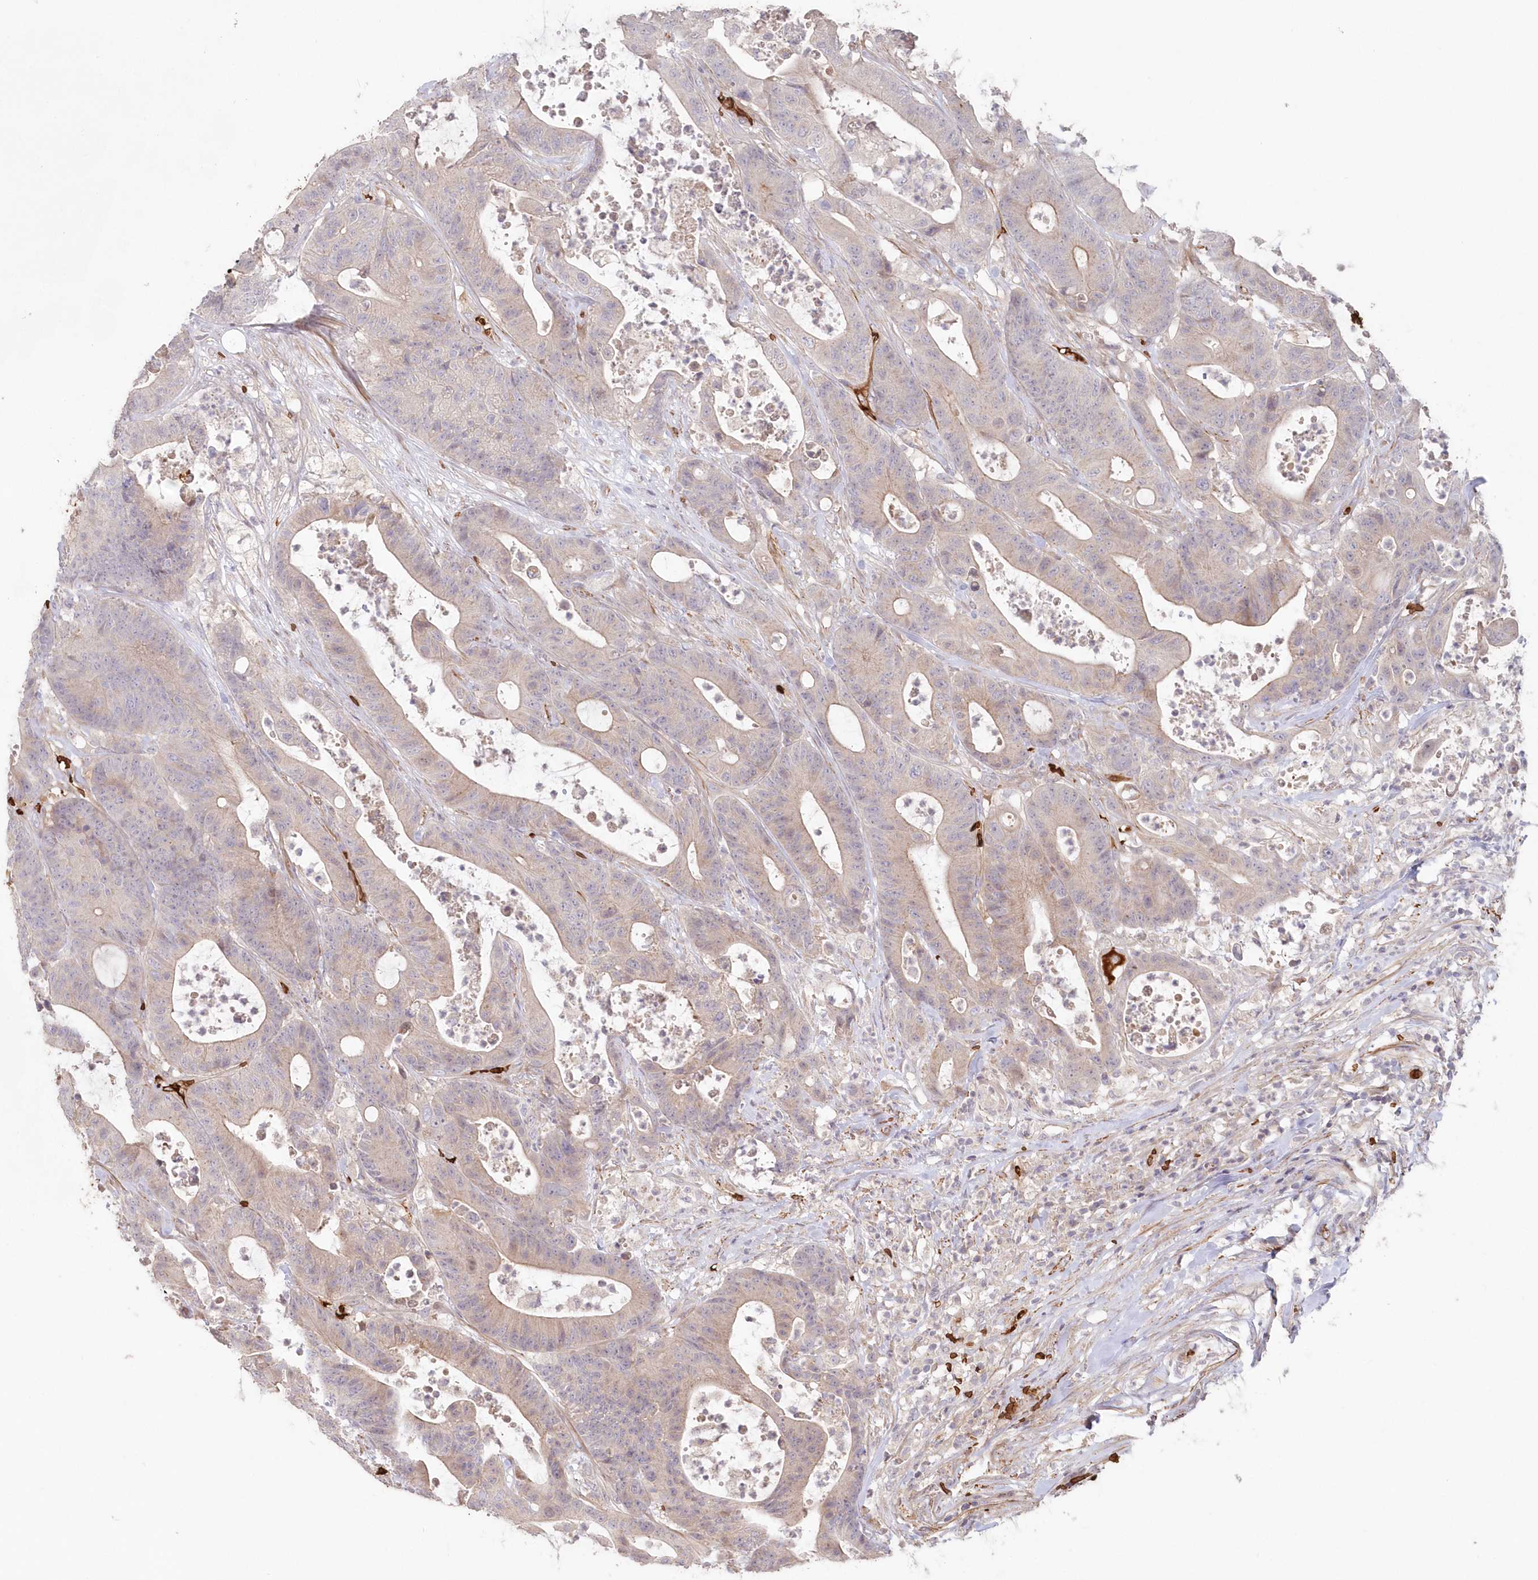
{"staining": {"intensity": "weak", "quantity": "25%-75%", "location": "cytoplasmic/membranous"}, "tissue": "colorectal cancer", "cell_type": "Tumor cells", "image_type": "cancer", "snomed": [{"axis": "morphology", "description": "Adenocarcinoma, NOS"}, {"axis": "topography", "description": "Colon"}], "caption": "There is low levels of weak cytoplasmic/membranous staining in tumor cells of adenocarcinoma (colorectal), as demonstrated by immunohistochemical staining (brown color).", "gene": "SERINC1", "patient": {"sex": "female", "age": 84}}